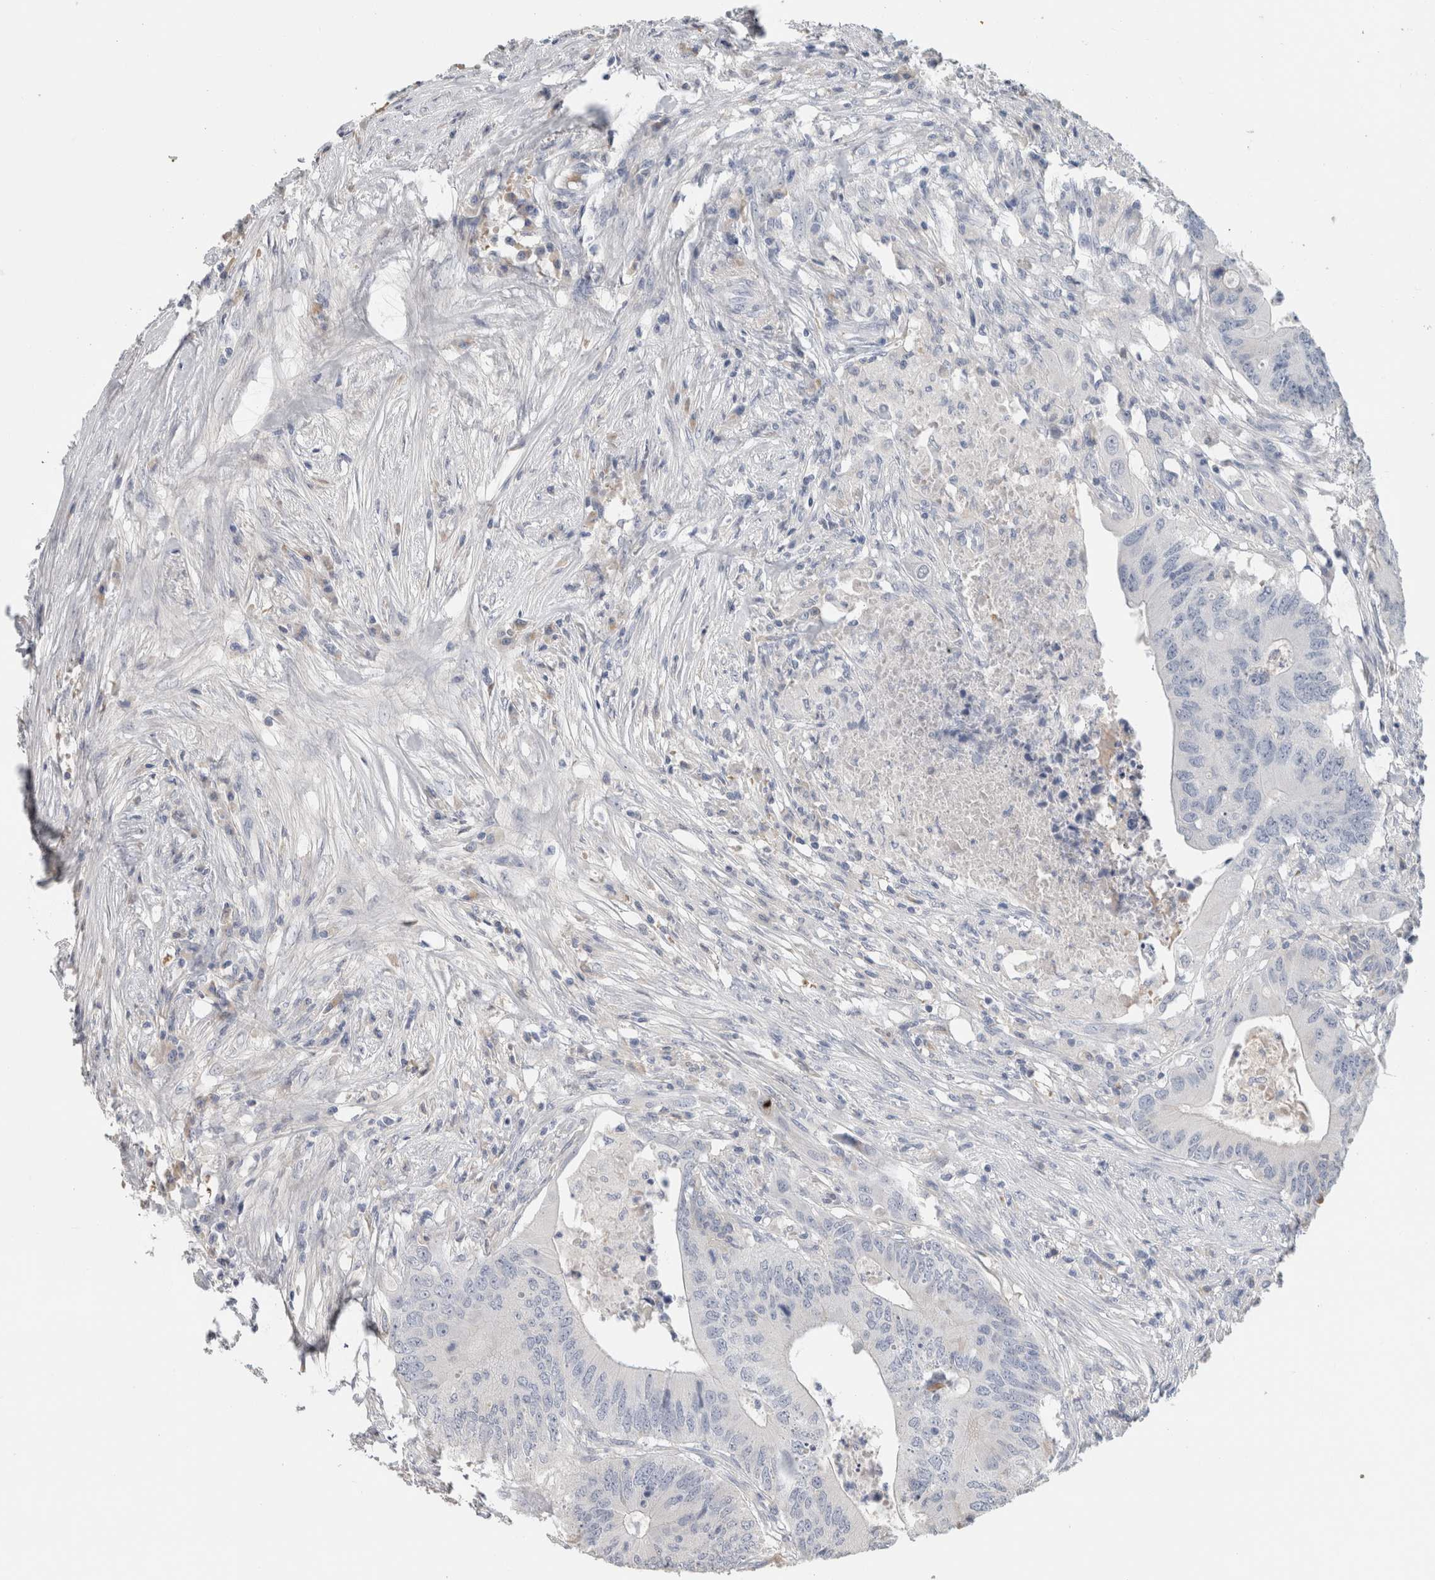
{"staining": {"intensity": "negative", "quantity": "none", "location": "none"}, "tissue": "colorectal cancer", "cell_type": "Tumor cells", "image_type": "cancer", "snomed": [{"axis": "morphology", "description": "Adenocarcinoma, NOS"}, {"axis": "topography", "description": "Colon"}], "caption": "Immunohistochemistry image of neoplastic tissue: human colorectal adenocarcinoma stained with DAB reveals no significant protein positivity in tumor cells.", "gene": "SCGB1A1", "patient": {"sex": "male", "age": 71}}